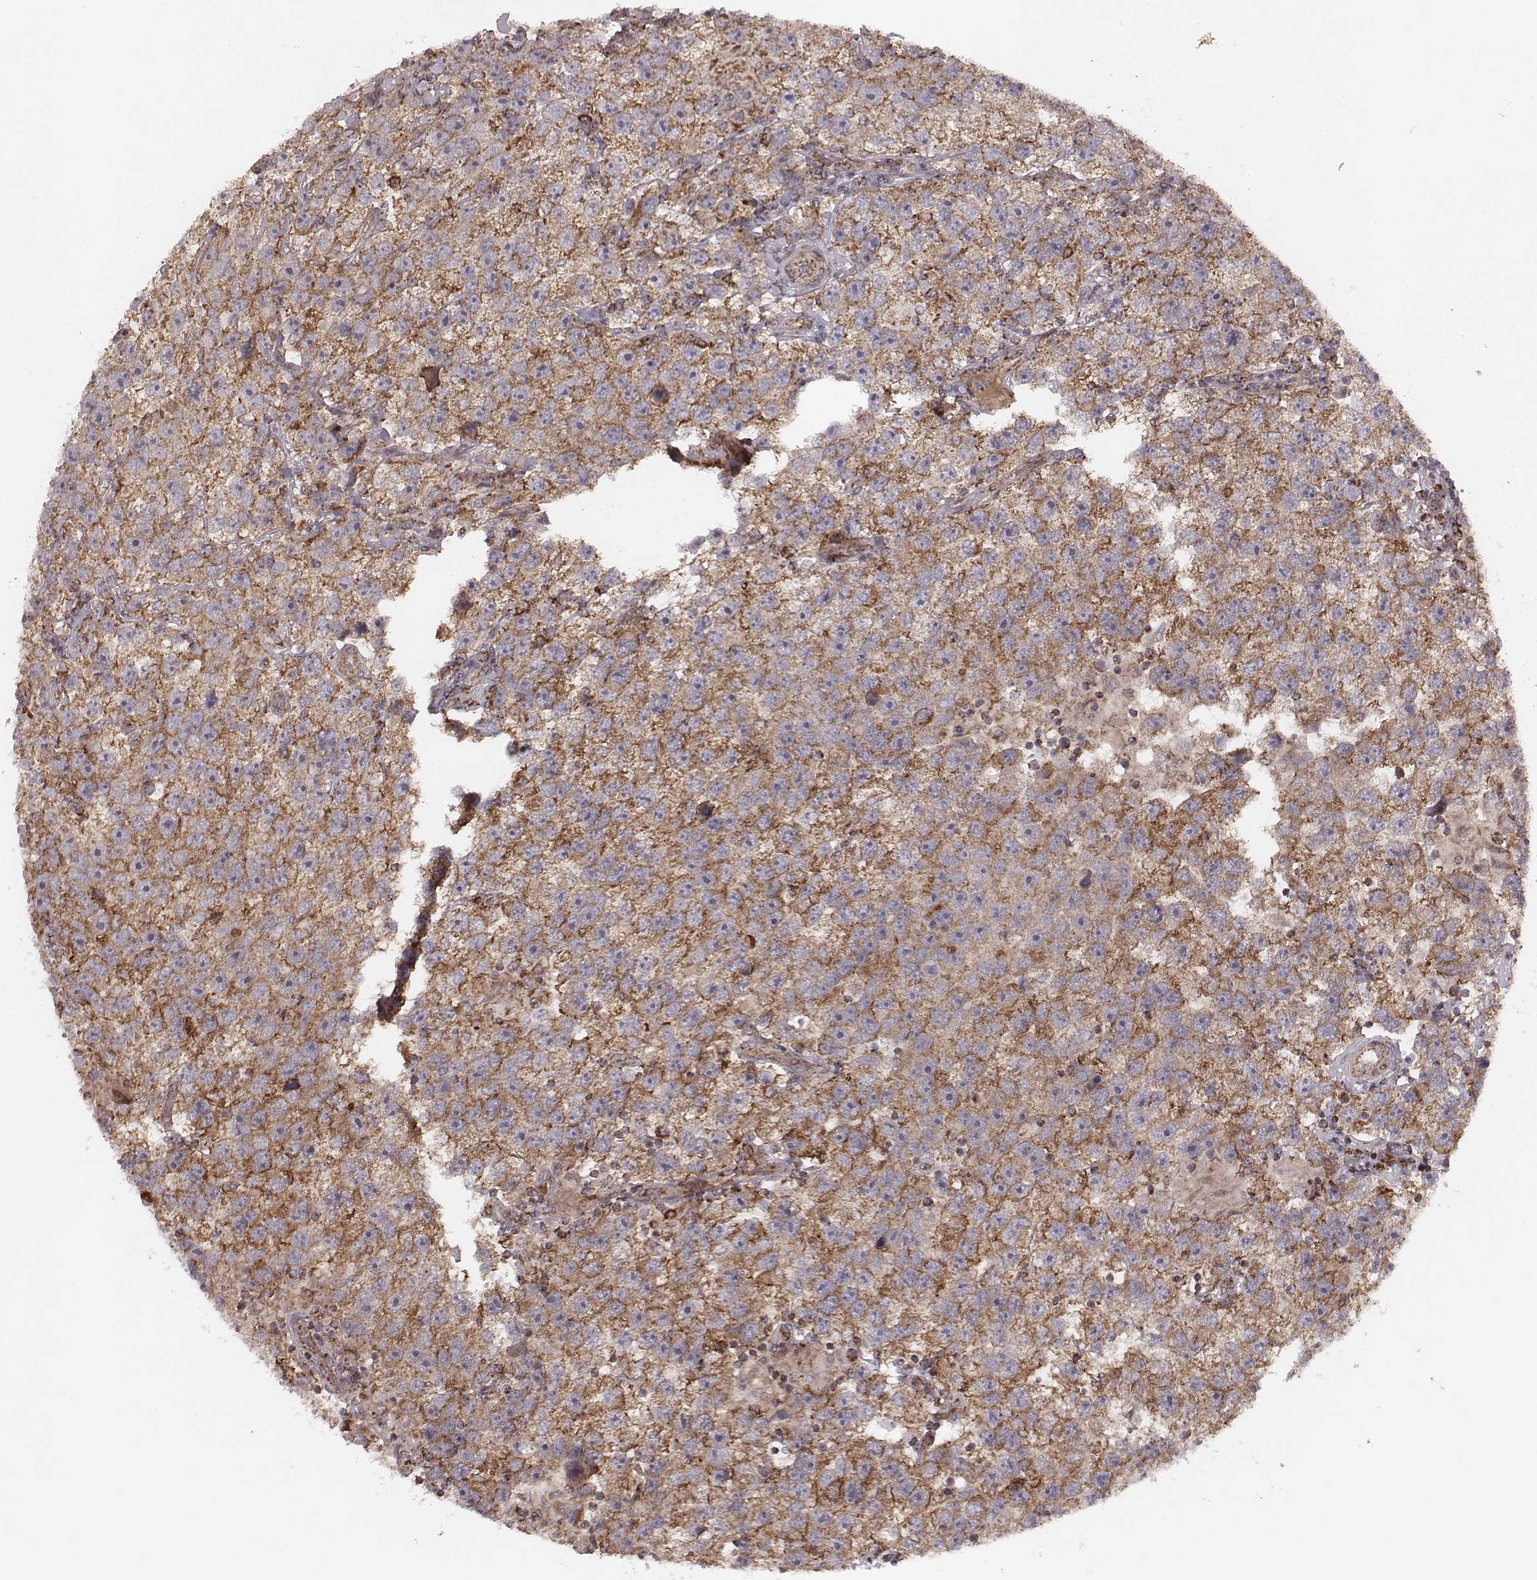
{"staining": {"intensity": "moderate", "quantity": ">75%", "location": "cytoplasmic/membranous"}, "tissue": "testis cancer", "cell_type": "Tumor cells", "image_type": "cancer", "snomed": [{"axis": "morphology", "description": "Seminoma, NOS"}, {"axis": "topography", "description": "Testis"}], "caption": "Immunohistochemical staining of testis seminoma exhibits medium levels of moderate cytoplasmic/membranous staining in approximately >75% of tumor cells. (DAB (3,3'-diaminobenzidine) IHC, brown staining for protein, blue staining for nuclei).", "gene": "NDUFA7", "patient": {"sex": "male", "age": 26}}